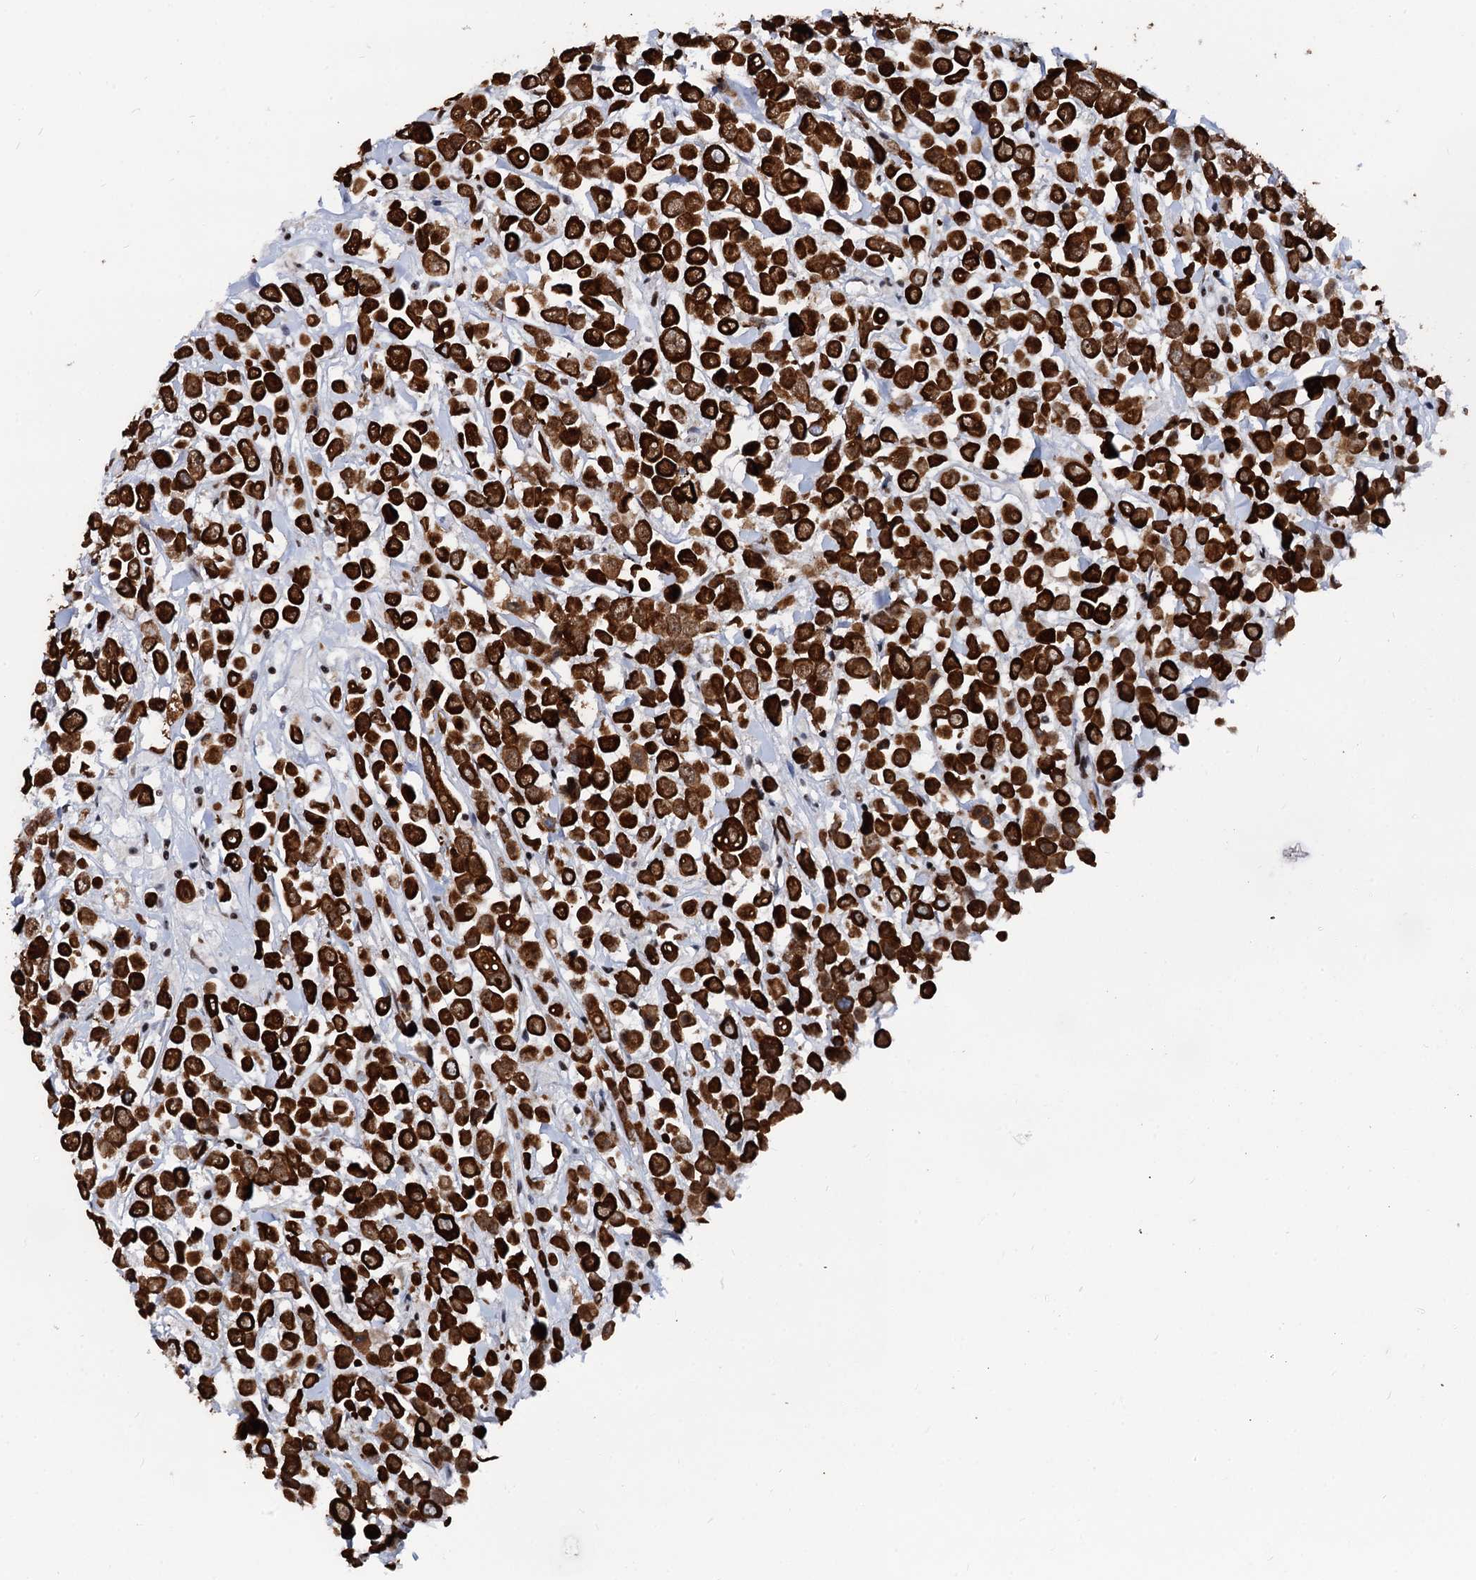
{"staining": {"intensity": "strong", "quantity": ">75%", "location": "nuclear"}, "tissue": "breast cancer", "cell_type": "Tumor cells", "image_type": "cancer", "snomed": [{"axis": "morphology", "description": "Duct carcinoma"}, {"axis": "topography", "description": "Breast"}], "caption": "A brown stain labels strong nuclear expression of a protein in human breast cancer (infiltrating ductal carcinoma) tumor cells. The staining was performed using DAB, with brown indicating positive protein expression. Nuclei are stained blue with hematoxylin.", "gene": "DDX23", "patient": {"sex": "female", "age": 61}}